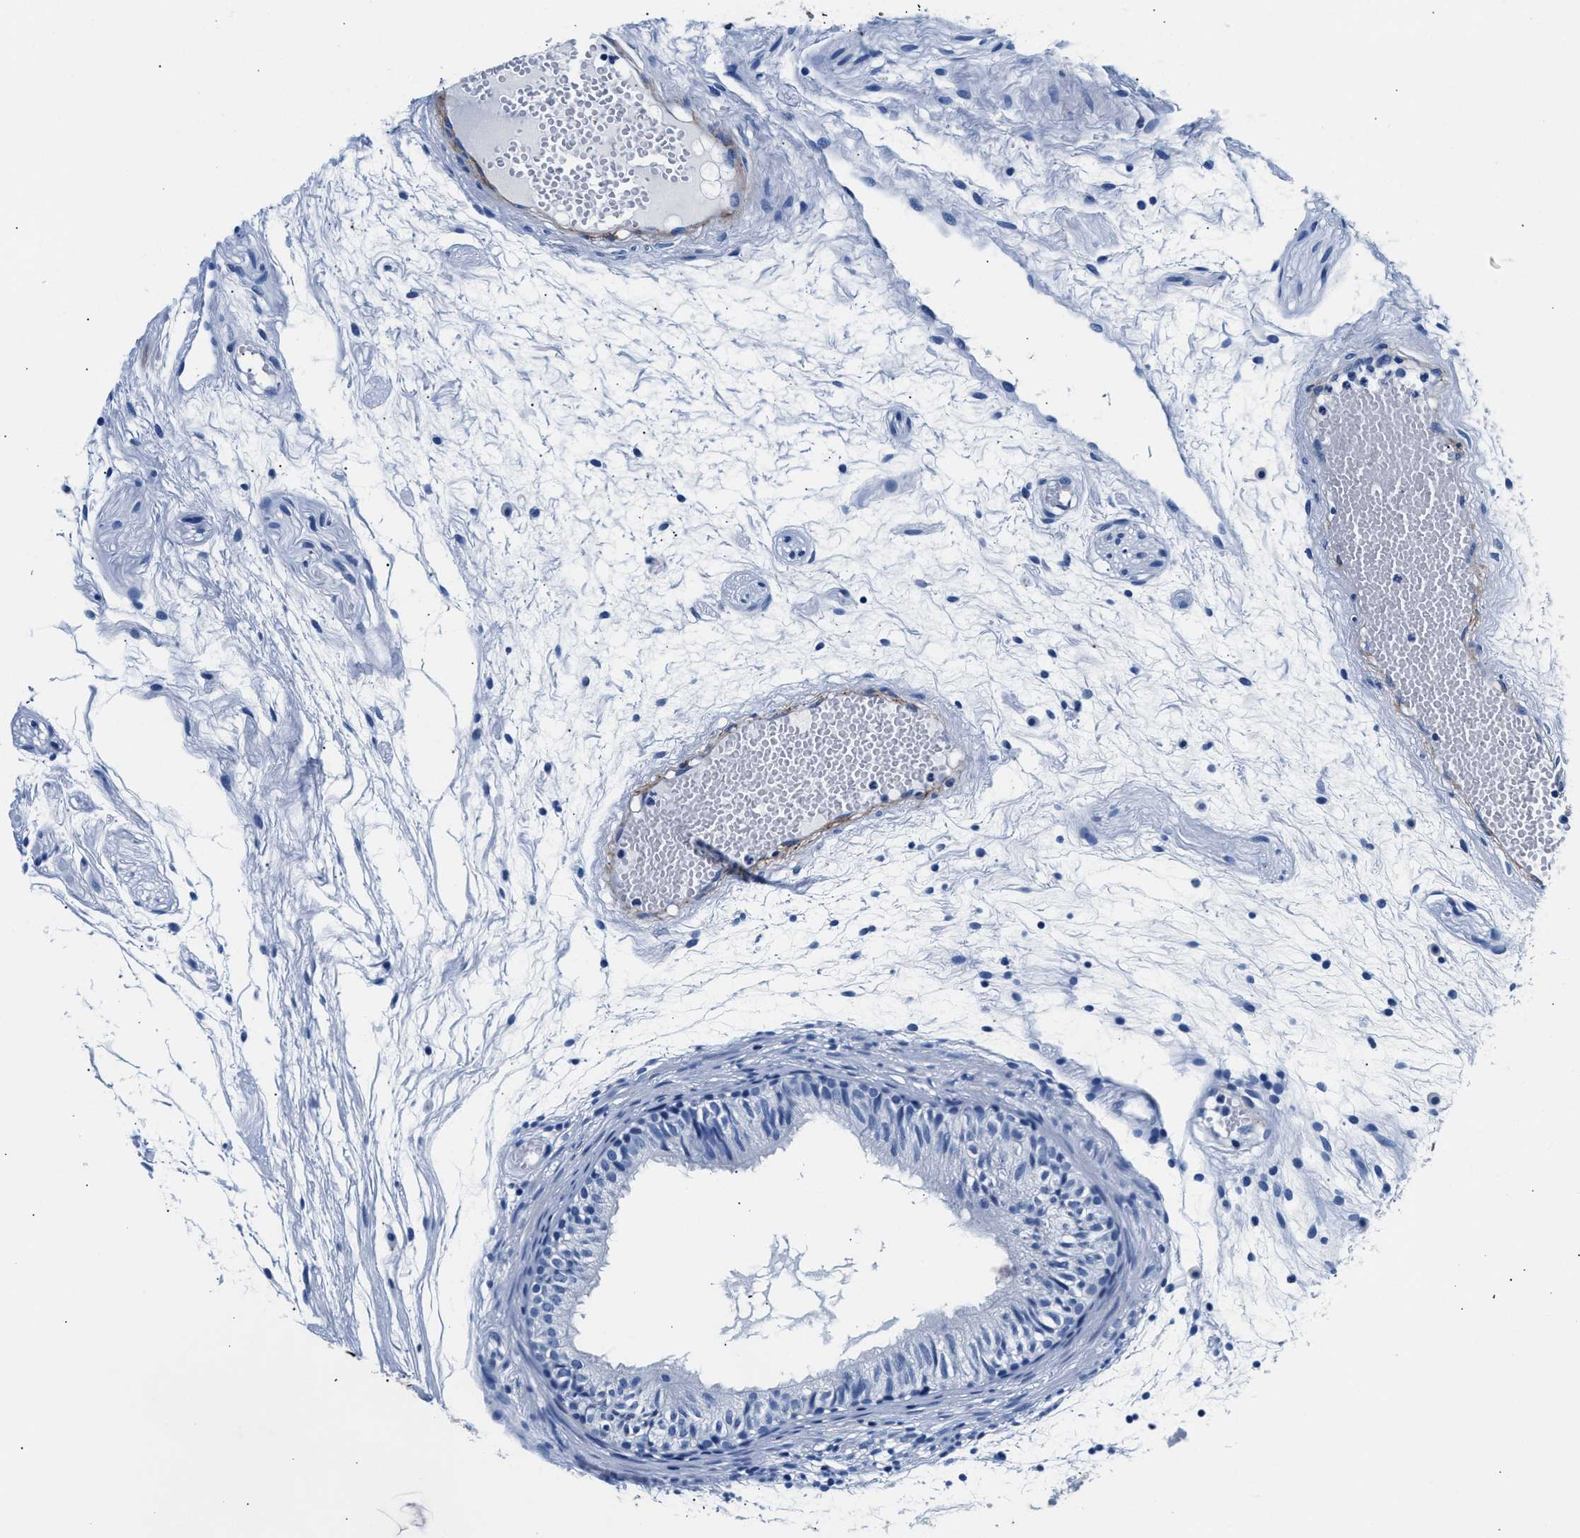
{"staining": {"intensity": "negative", "quantity": "none", "location": "none"}, "tissue": "epididymis", "cell_type": "Glandular cells", "image_type": "normal", "snomed": [{"axis": "morphology", "description": "Normal tissue, NOS"}, {"axis": "morphology", "description": "Atrophy, NOS"}, {"axis": "topography", "description": "Testis"}, {"axis": "topography", "description": "Epididymis"}], "caption": "IHC image of benign epididymis: epididymis stained with DAB (3,3'-diaminobenzidine) shows no significant protein expression in glandular cells.", "gene": "TNR", "patient": {"sex": "male", "age": 18}}